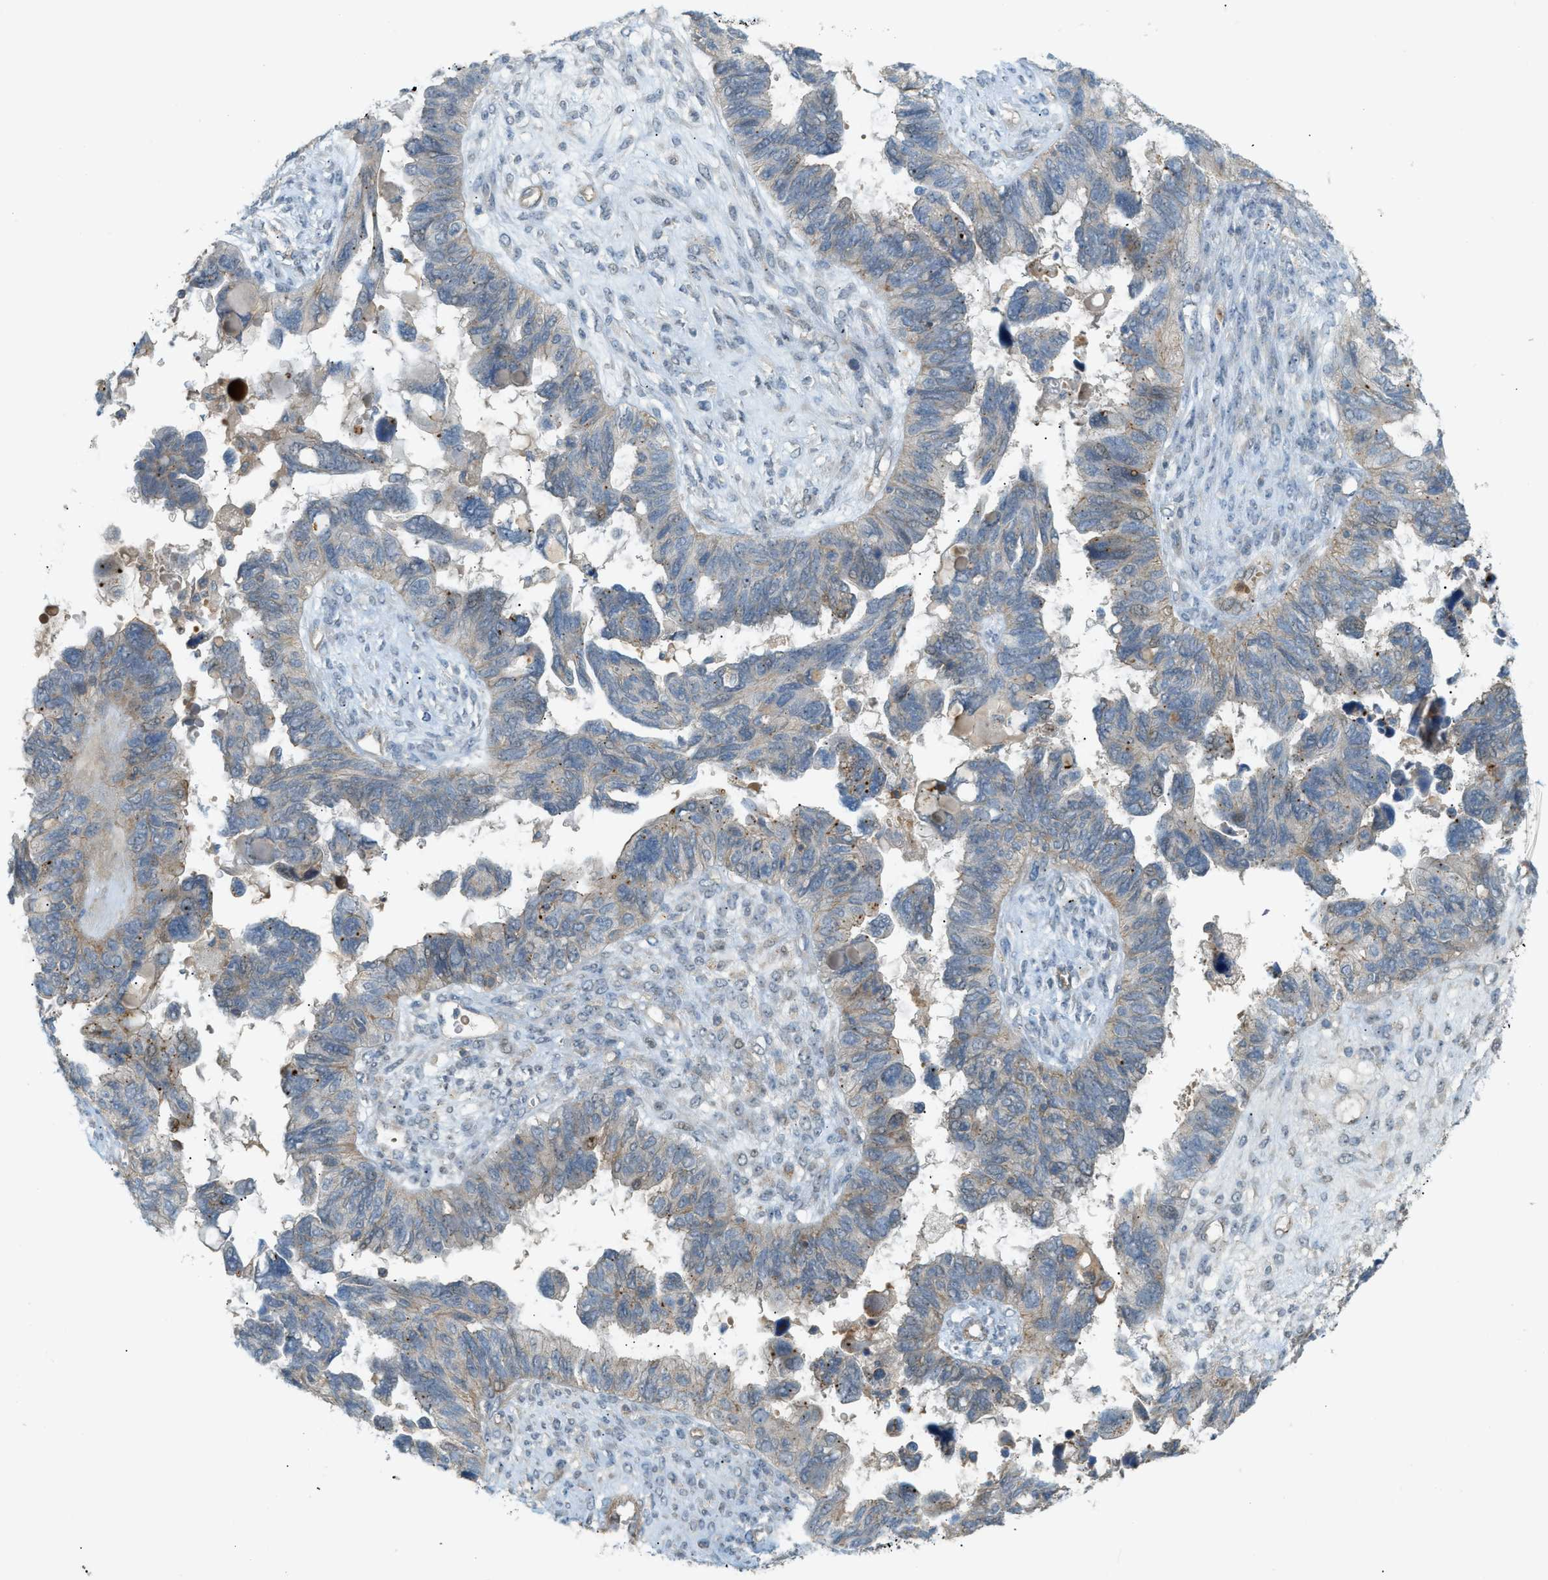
{"staining": {"intensity": "weak", "quantity": "<25%", "location": "cytoplasmic/membranous"}, "tissue": "ovarian cancer", "cell_type": "Tumor cells", "image_type": "cancer", "snomed": [{"axis": "morphology", "description": "Cystadenocarcinoma, serous, NOS"}, {"axis": "topography", "description": "Ovary"}], "caption": "This is a micrograph of immunohistochemistry (IHC) staining of ovarian serous cystadenocarcinoma, which shows no positivity in tumor cells.", "gene": "GRK6", "patient": {"sex": "female", "age": 79}}